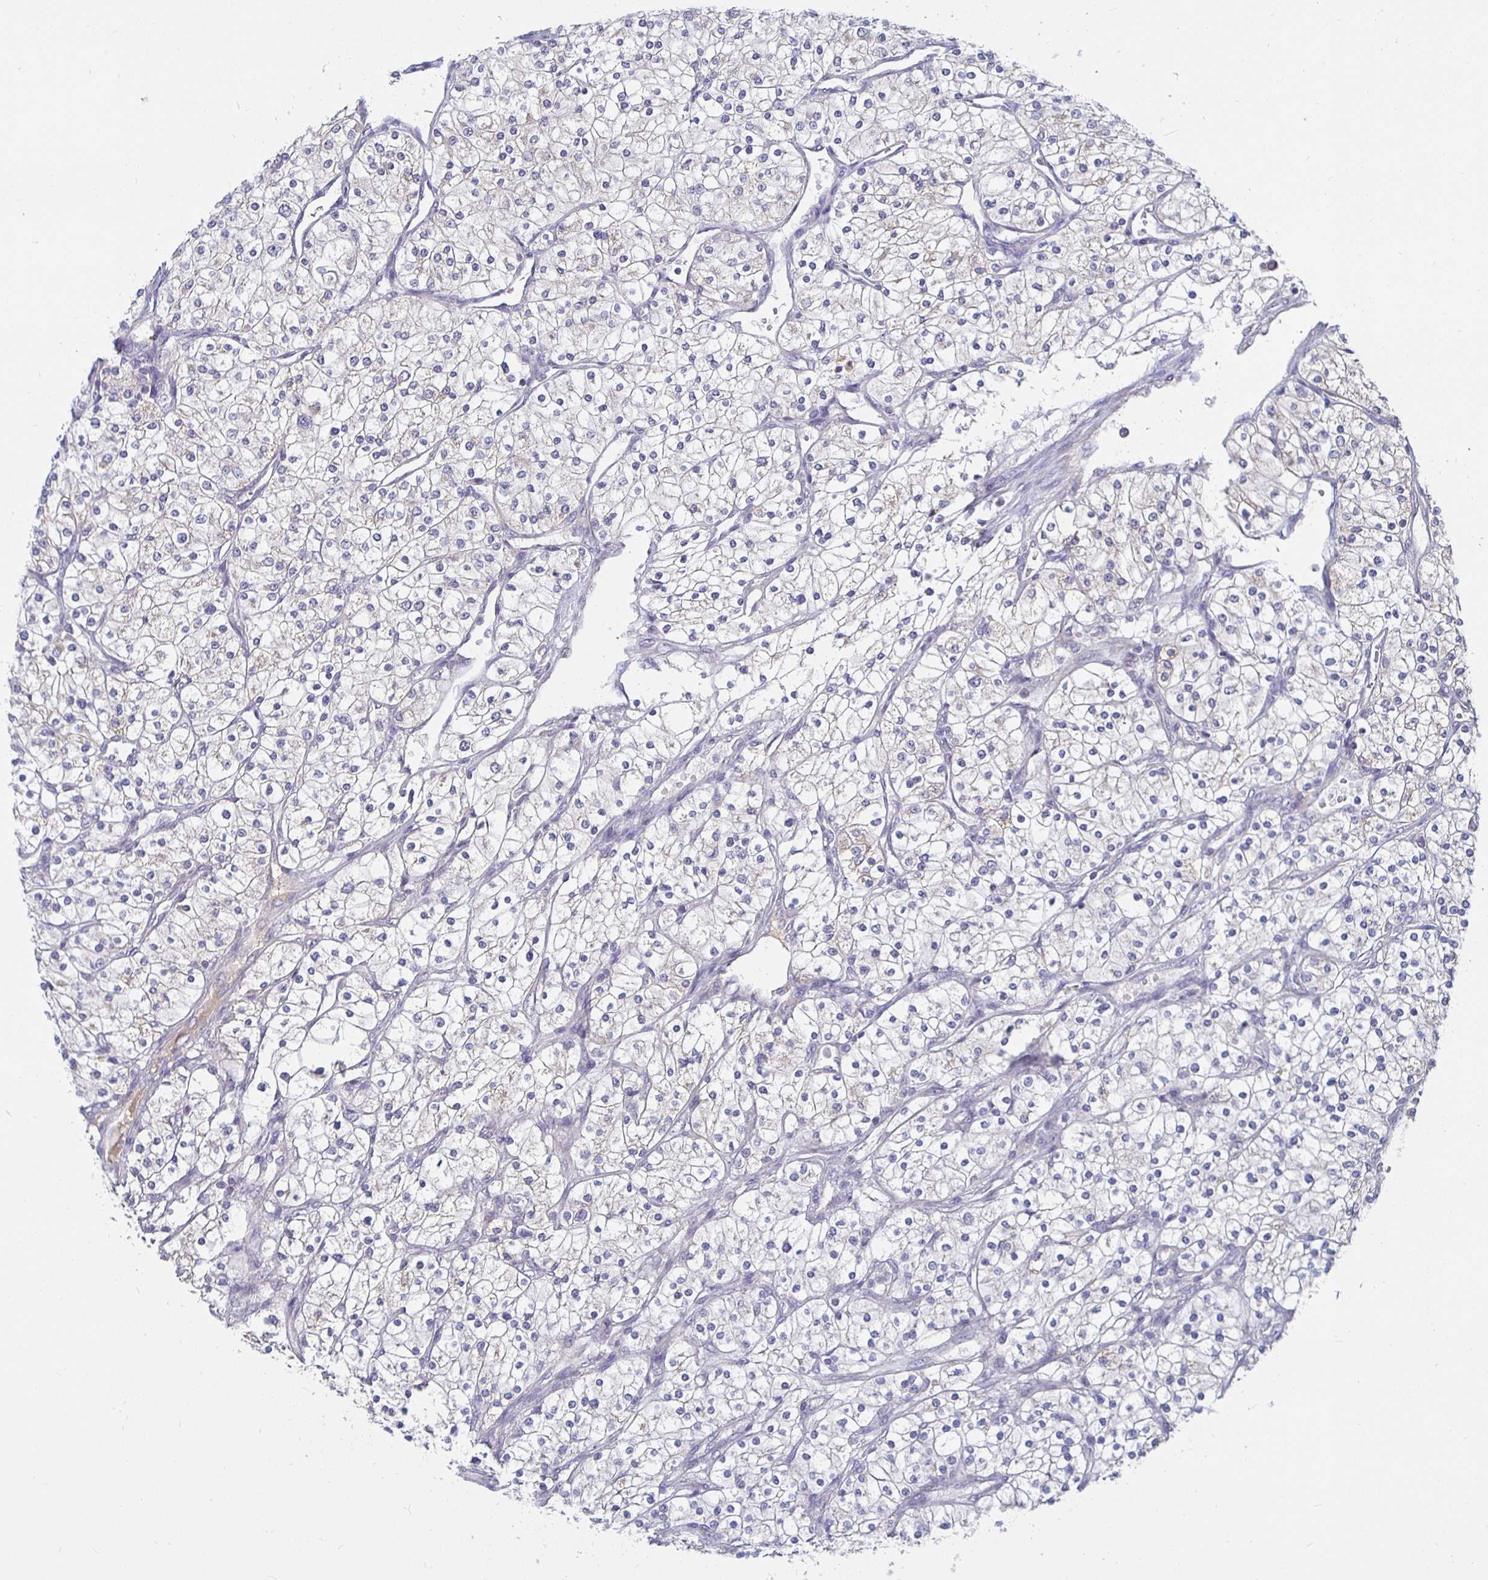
{"staining": {"intensity": "negative", "quantity": "none", "location": "none"}, "tissue": "renal cancer", "cell_type": "Tumor cells", "image_type": "cancer", "snomed": [{"axis": "morphology", "description": "Adenocarcinoma, NOS"}, {"axis": "topography", "description": "Kidney"}], "caption": "Immunohistochemistry (IHC) histopathology image of neoplastic tissue: human renal adenocarcinoma stained with DAB (3,3'-diaminobenzidine) shows no significant protein staining in tumor cells. Nuclei are stained in blue.", "gene": "RNF144B", "patient": {"sex": "male", "age": 80}}